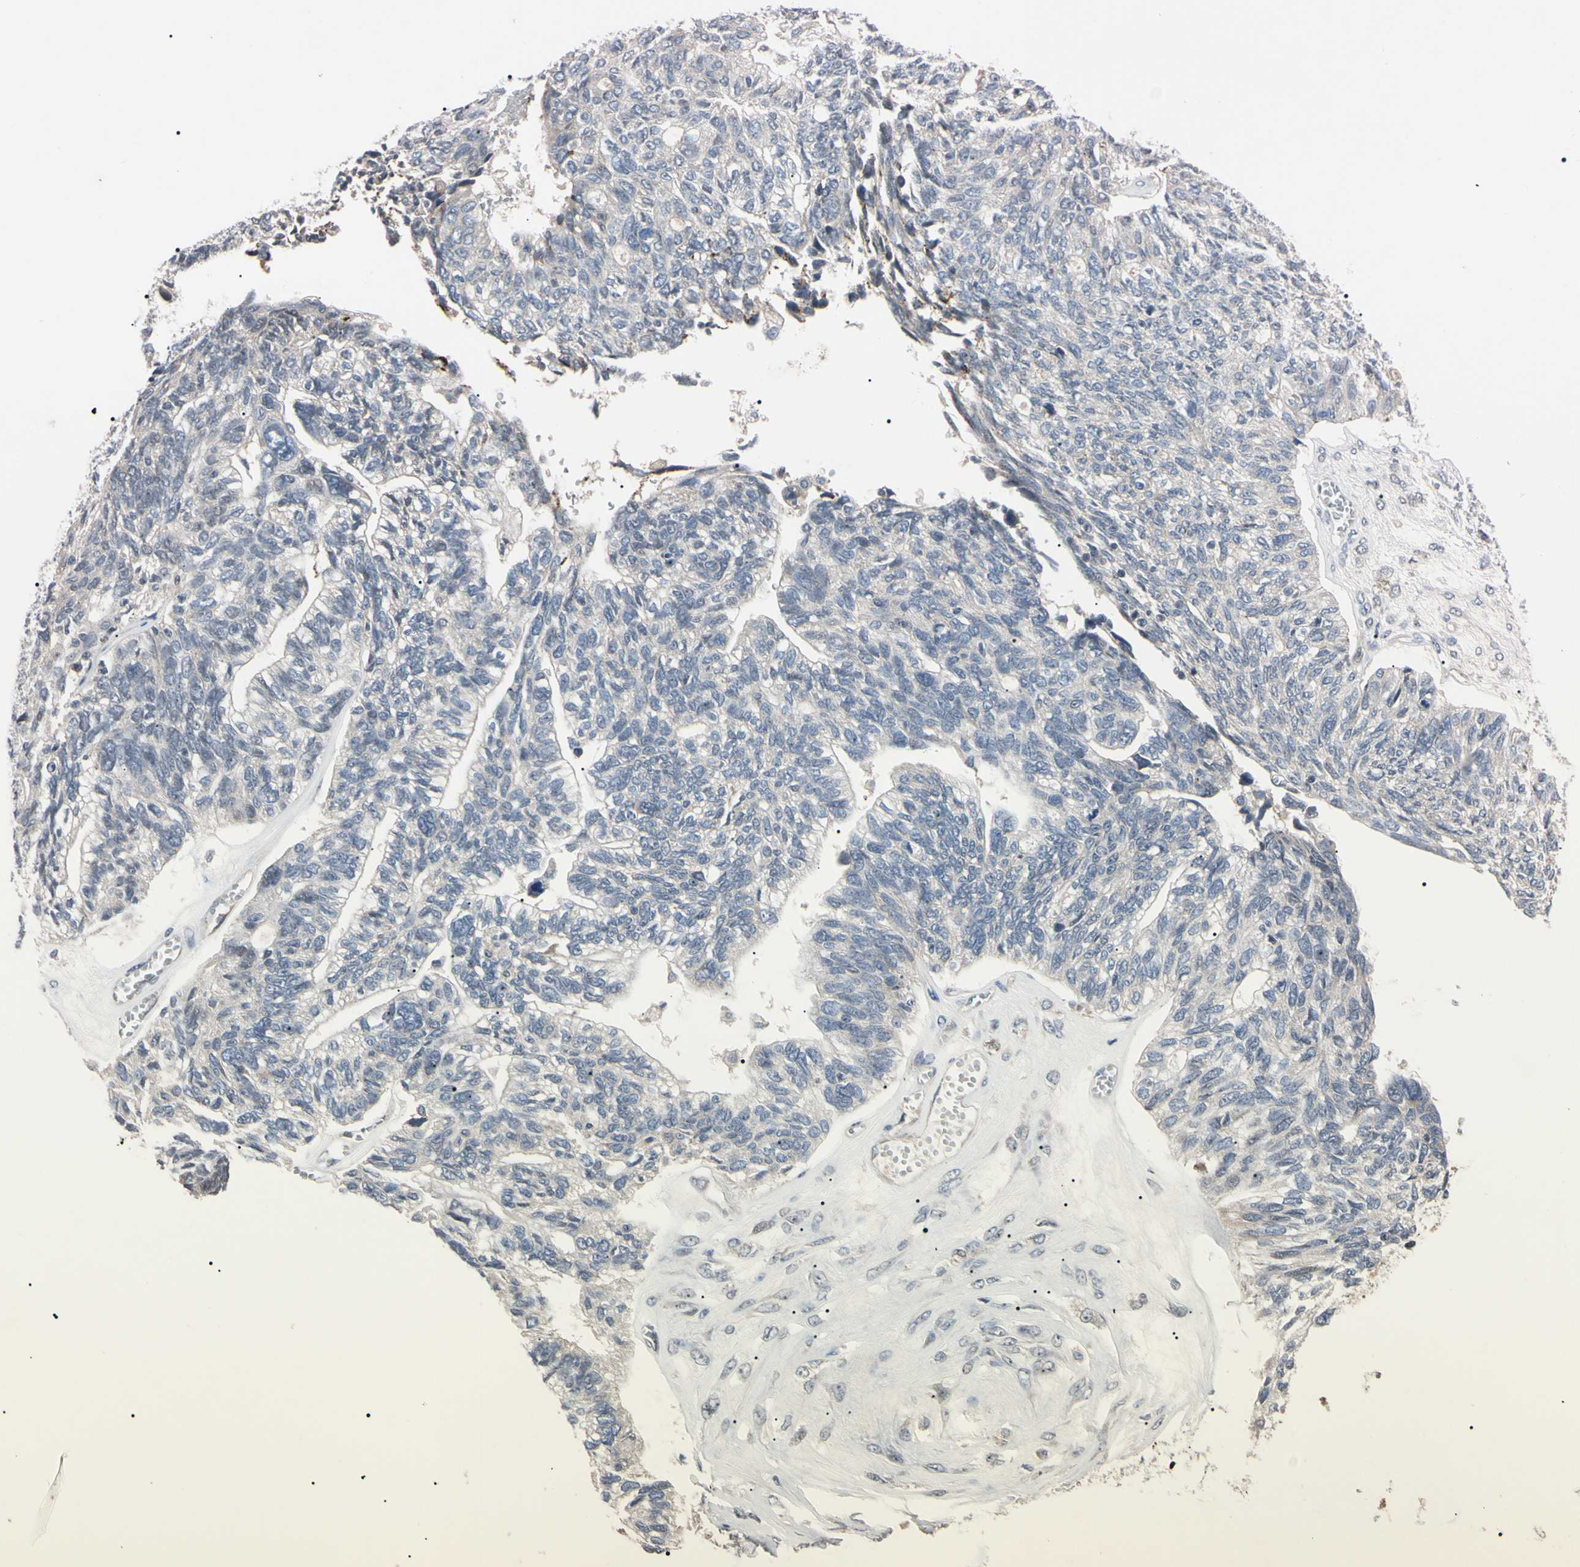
{"staining": {"intensity": "negative", "quantity": "none", "location": "none"}, "tissue": "ovarian cancer", "cell_type": "Tumor cells", "image_type": "cancer", "snomed": [{"axis": "morphology", "description": "Cystadenocarcinoma, serous, NOS"}, {"axis": "topography", "description": "Ovary"}], "caption": "A photomicrograph of human ovarian cancer (serous cystadenocarcinoma) is negative for staining in tumor cells.", "gene": "TRAF5", "patient": {"sex": "female", "age": 79}}